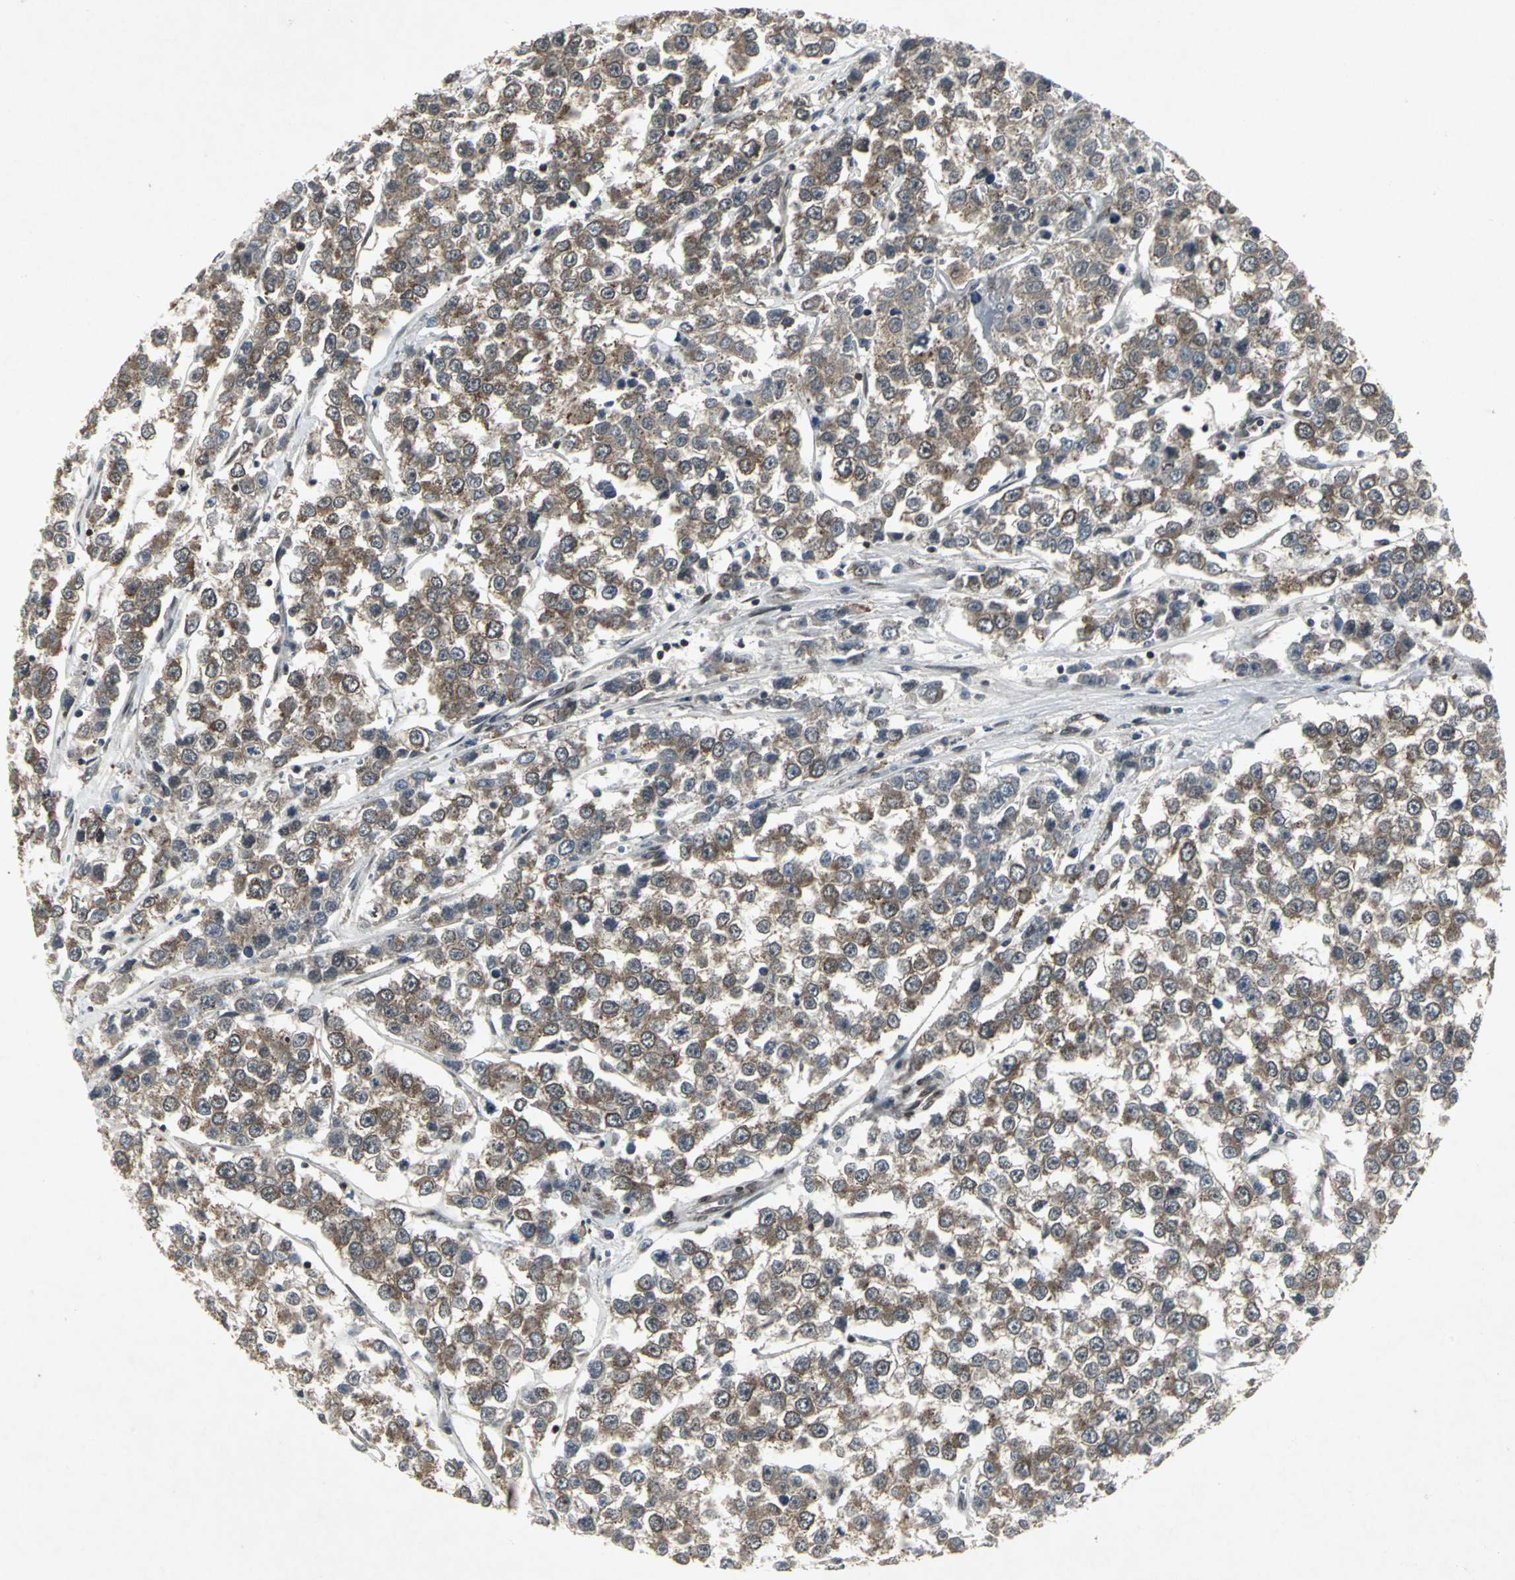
{"staining": {"intensity": "moderate", "quantity": ">75%", "location": "cytoplasmic/membranous"}, "tissue": "testis cancer", "cell_type": "Tumor cells", "image_type": "cancer", "snomed": [{"axis": "morphology", "description": "Seminoma, NOS"}, {"axis": "morphology", "description": "Carcinoma, Embryonal, NOS"}, {"axis": "topography", "description": "Testis"}], "caption": "This is a photomicrograph of IHC staining of seminoma (testis), which shows moderate expression in the cytoplasmic/membranous of tumor cells.", "gene": "SH2B3", "patient": {"sex": "male", "age": 52}}